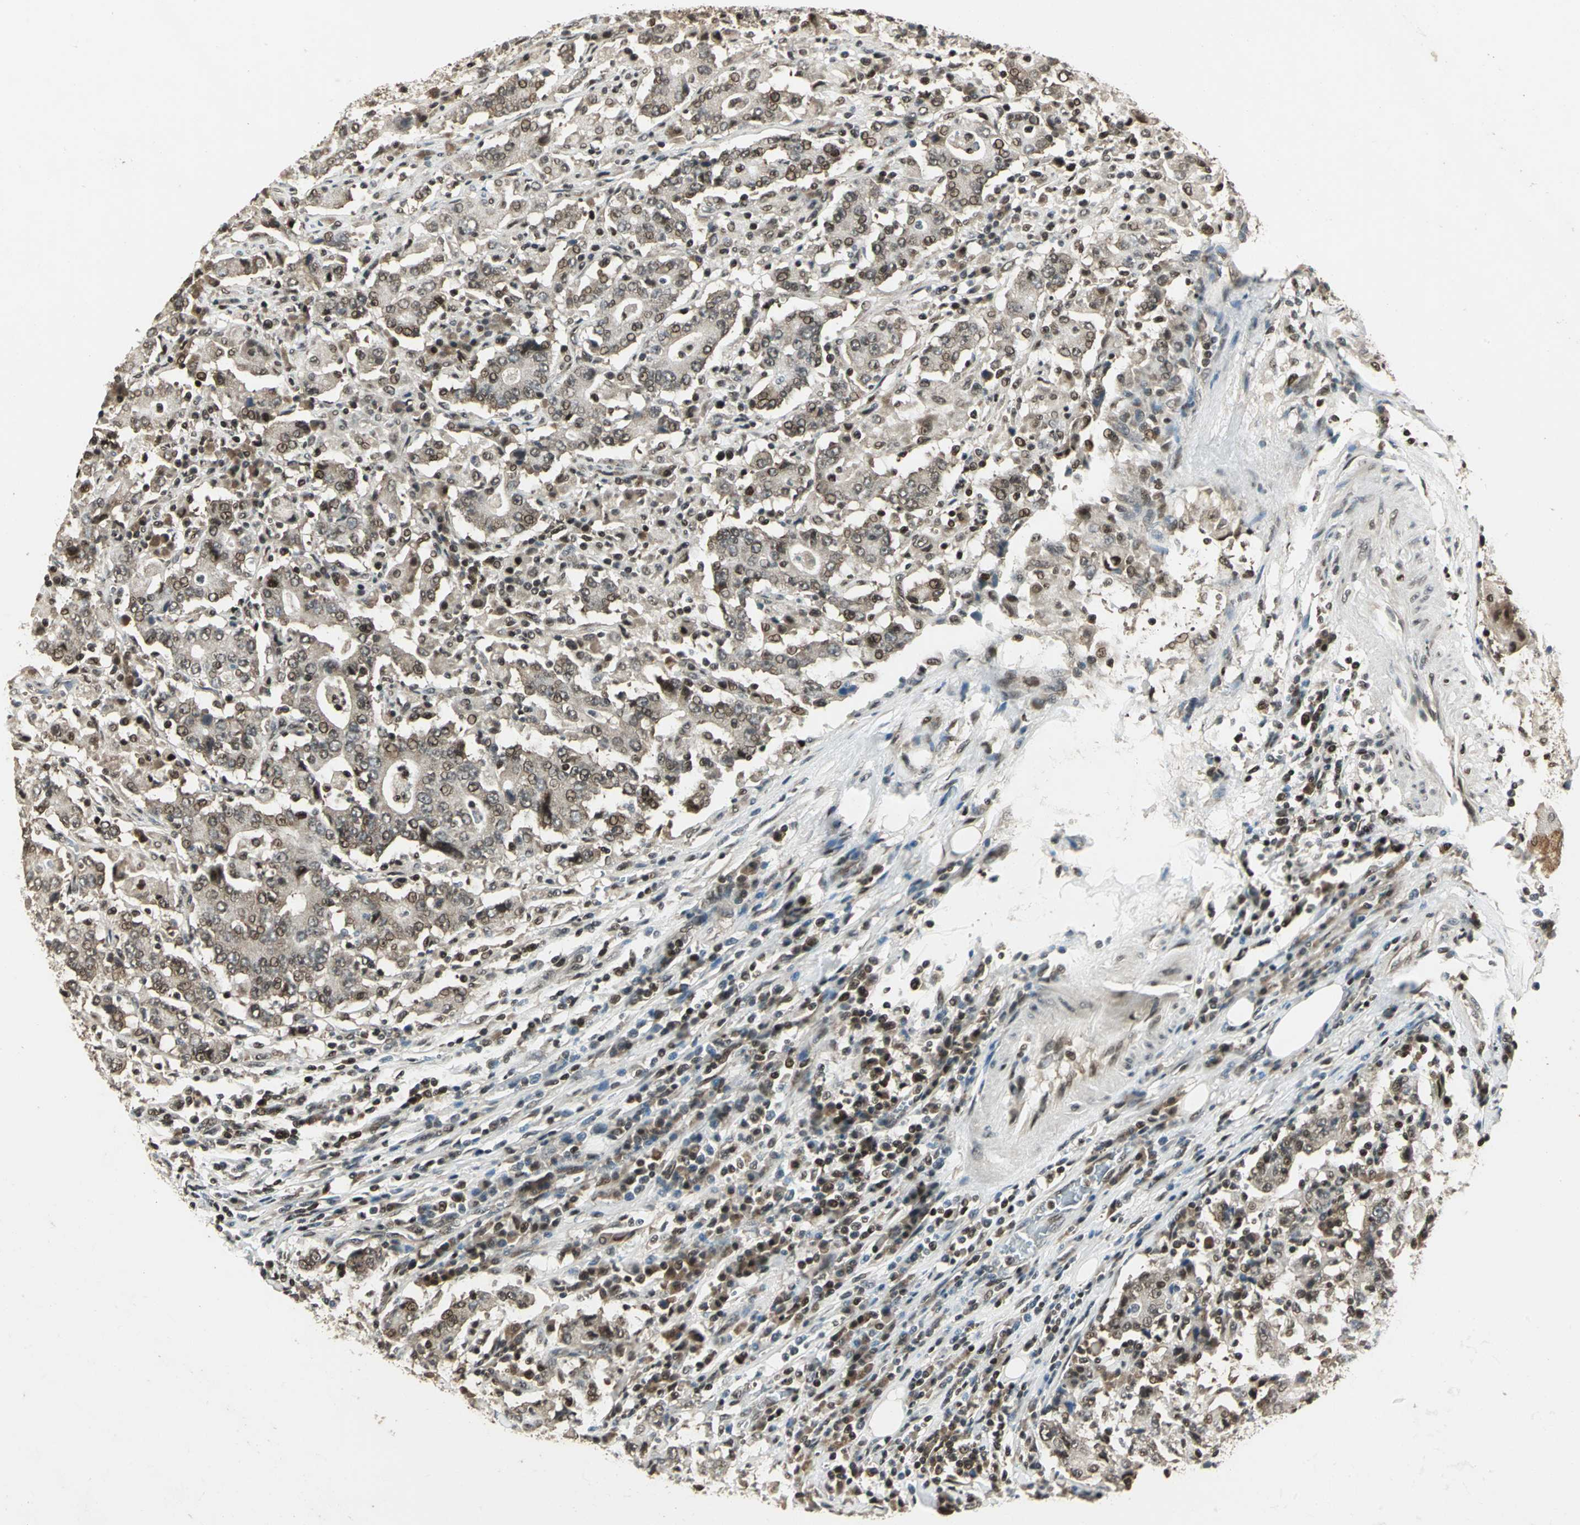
{"staining": {"intensity": "weak", "quantity": "25%-75%", "location": "cytoplasmic/membranous,nuclear"}, "tissue": "stomach cancer", "cell_type": "Tumor cells", "image_type": "cancer", "snomed": [{"axis": "morphology", "description": "Normal tissue, NOS"}, {"axis": "morphology", "description": "Adenocarcinoma, NOS"}, {"axis": "topography", "description": "Stomach, upper"}, {"axis": "topography", "description": "Stomach"}], "caption": "Human stomach cancer (adenocarcinoma) stained for a protein (brown) displays weak cytoplasmic/membranous and nuclear positive positivity in approximately 25%-75% of tumor cells.", "gene": "PSMC3", "patient": {"sex": "male", "age": 59}}